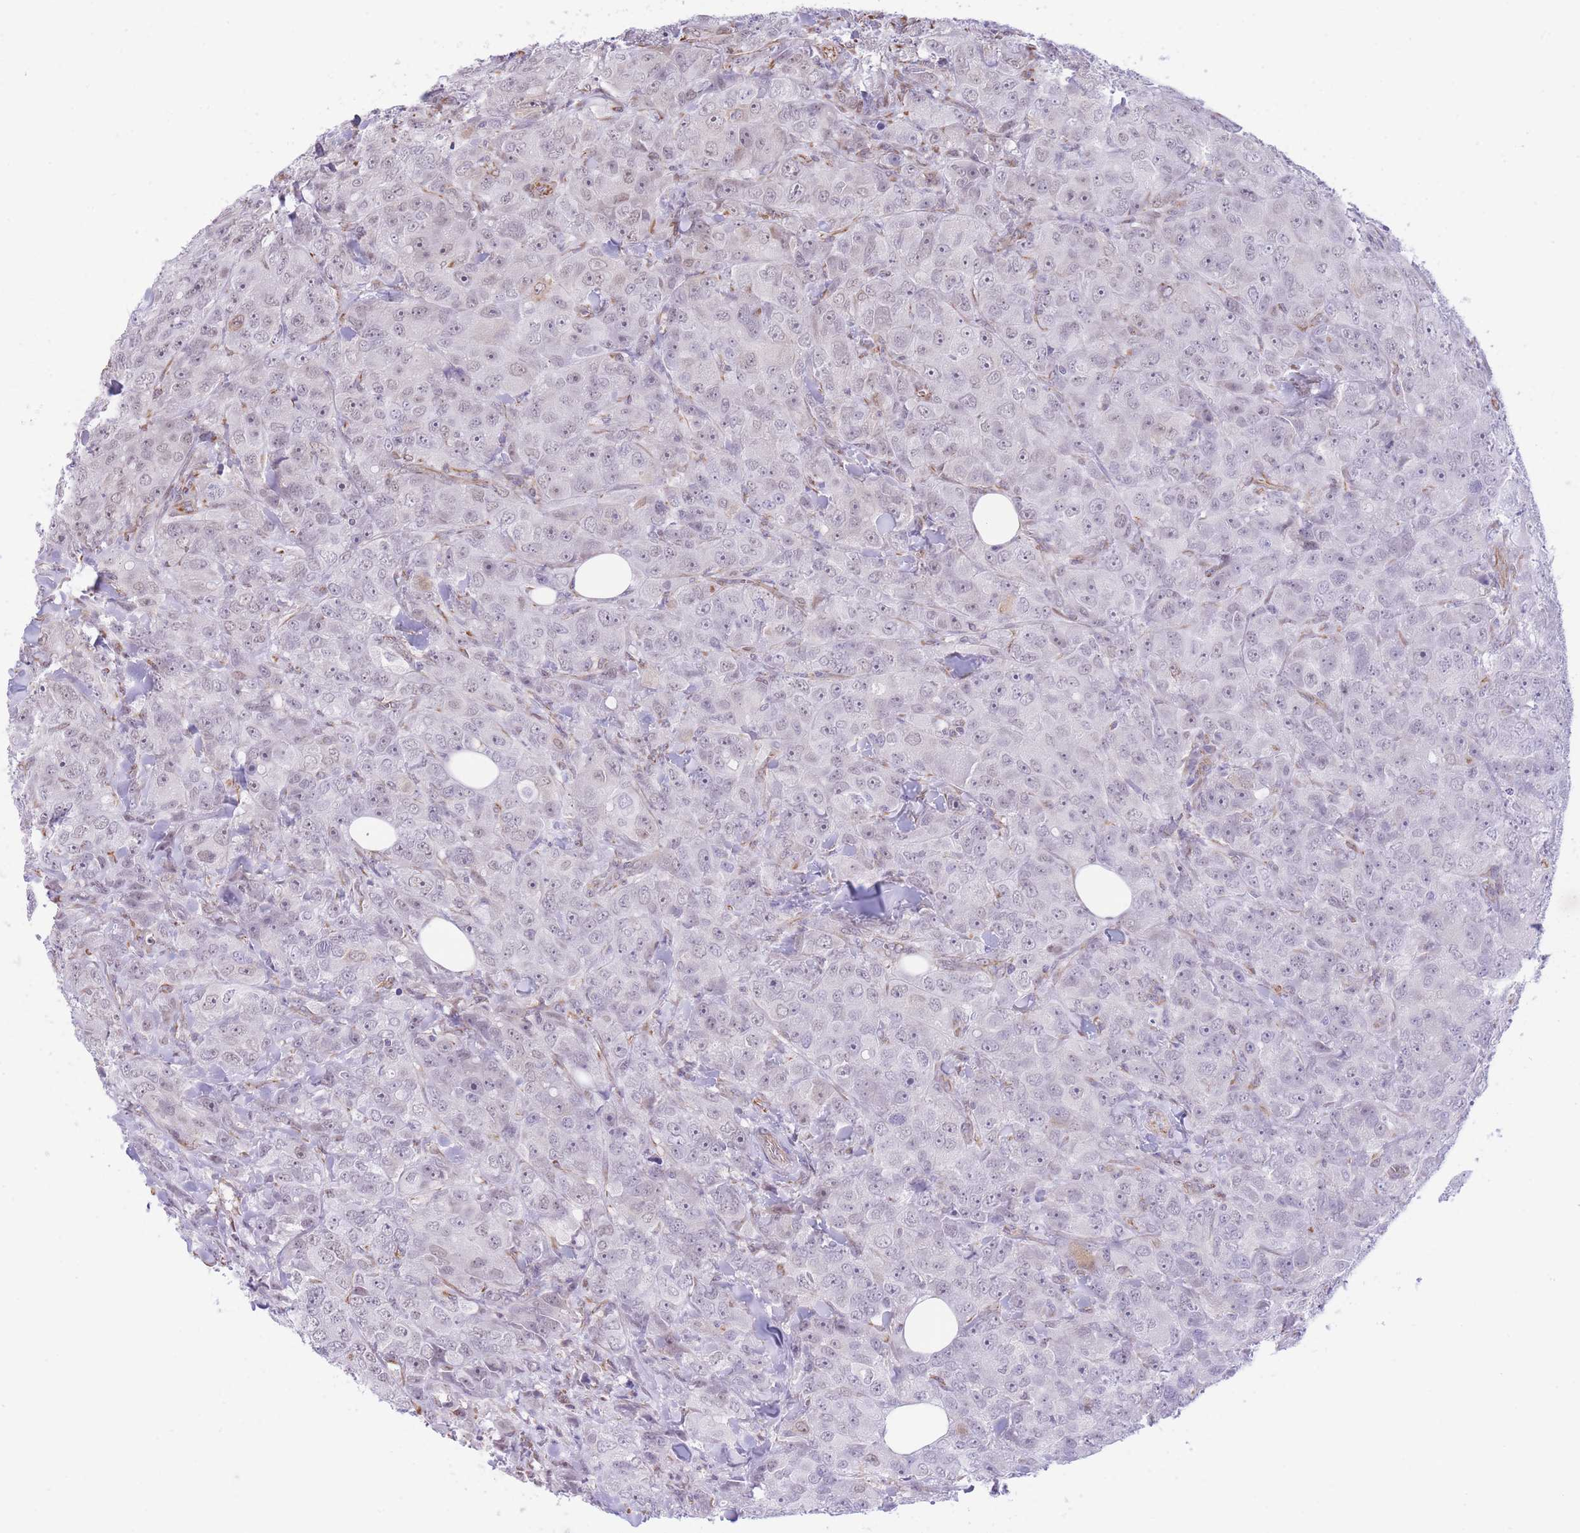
{"staining": {"intensity": "negative", "quantity": "none", "location": "none"}, "tissue": "breast cancer", "cell_type": "Tumor cells", "image_type": "cancer", "snomed": [{"axis": "morphology", "description": "Duct carcinoma"}, {"axis": "topography", "description": "Breast"}], "caption": "IHC image of neoplastic tissue: human breast cancer (infiltrating ductal carcinoma) stained with DAB (3,3'-diaminobenzidine) shows no significant protein expression in tumor cells.", "gene": "PSG8", "patient": {"sex": "female", "age": 43}}